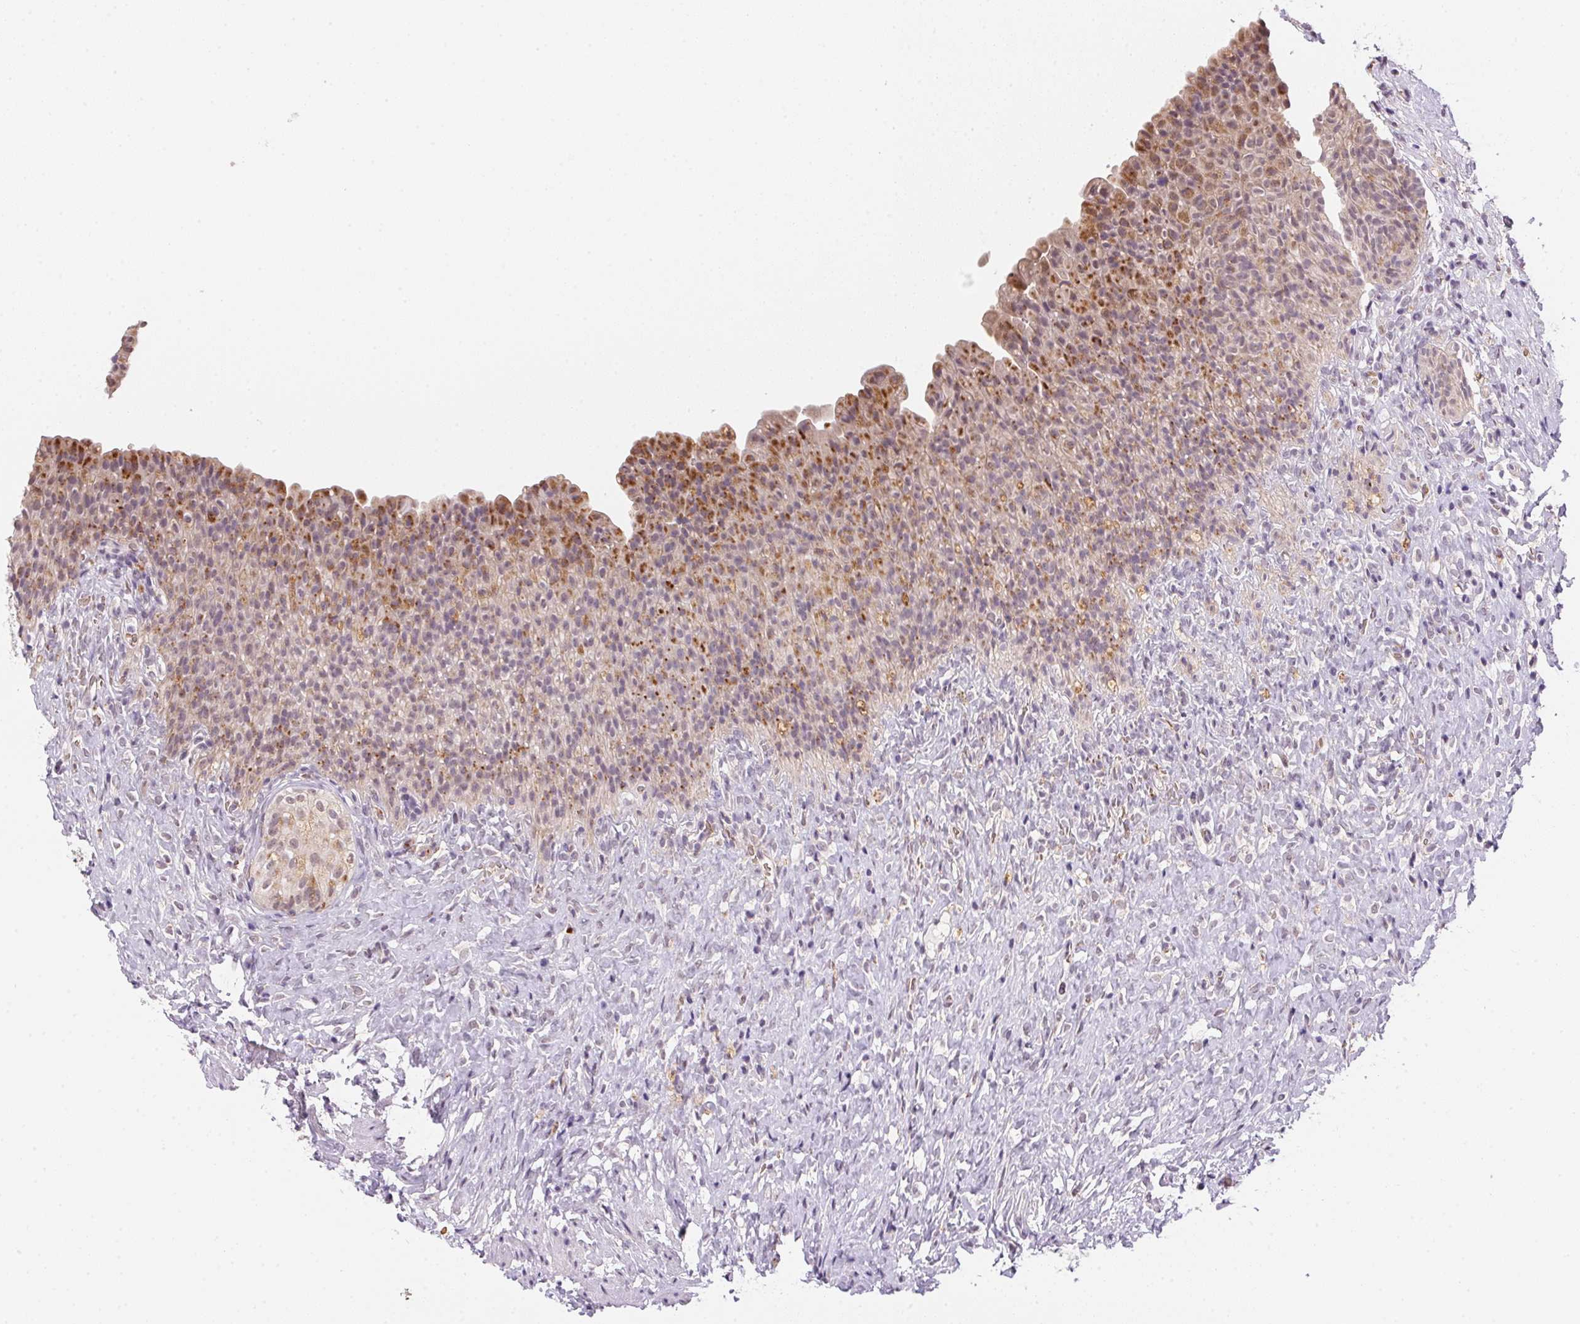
{"staining": {"intensity": "moderate", "quantity": "25%-75%", "location": "cytoplasmic/membranous"}, "tissue": "urinary bladder", "cell_type": "Urothelial cells", "image_type": "normal", "snomed": [{"axis": "morphology", "description": "Normal tissue, NOS"}, {"axis": "topography", "description": "Urinary bladder"}, {"axis": "topography", "description": "Prostate"}], "caption": "A brown stain highlights moderate cytoplasmic/membranous expression of a protein in urothelial cells of unremarkable urinary bladder.", "gene": "METTL13", "patient": {"sex": "male", "age": 76}}